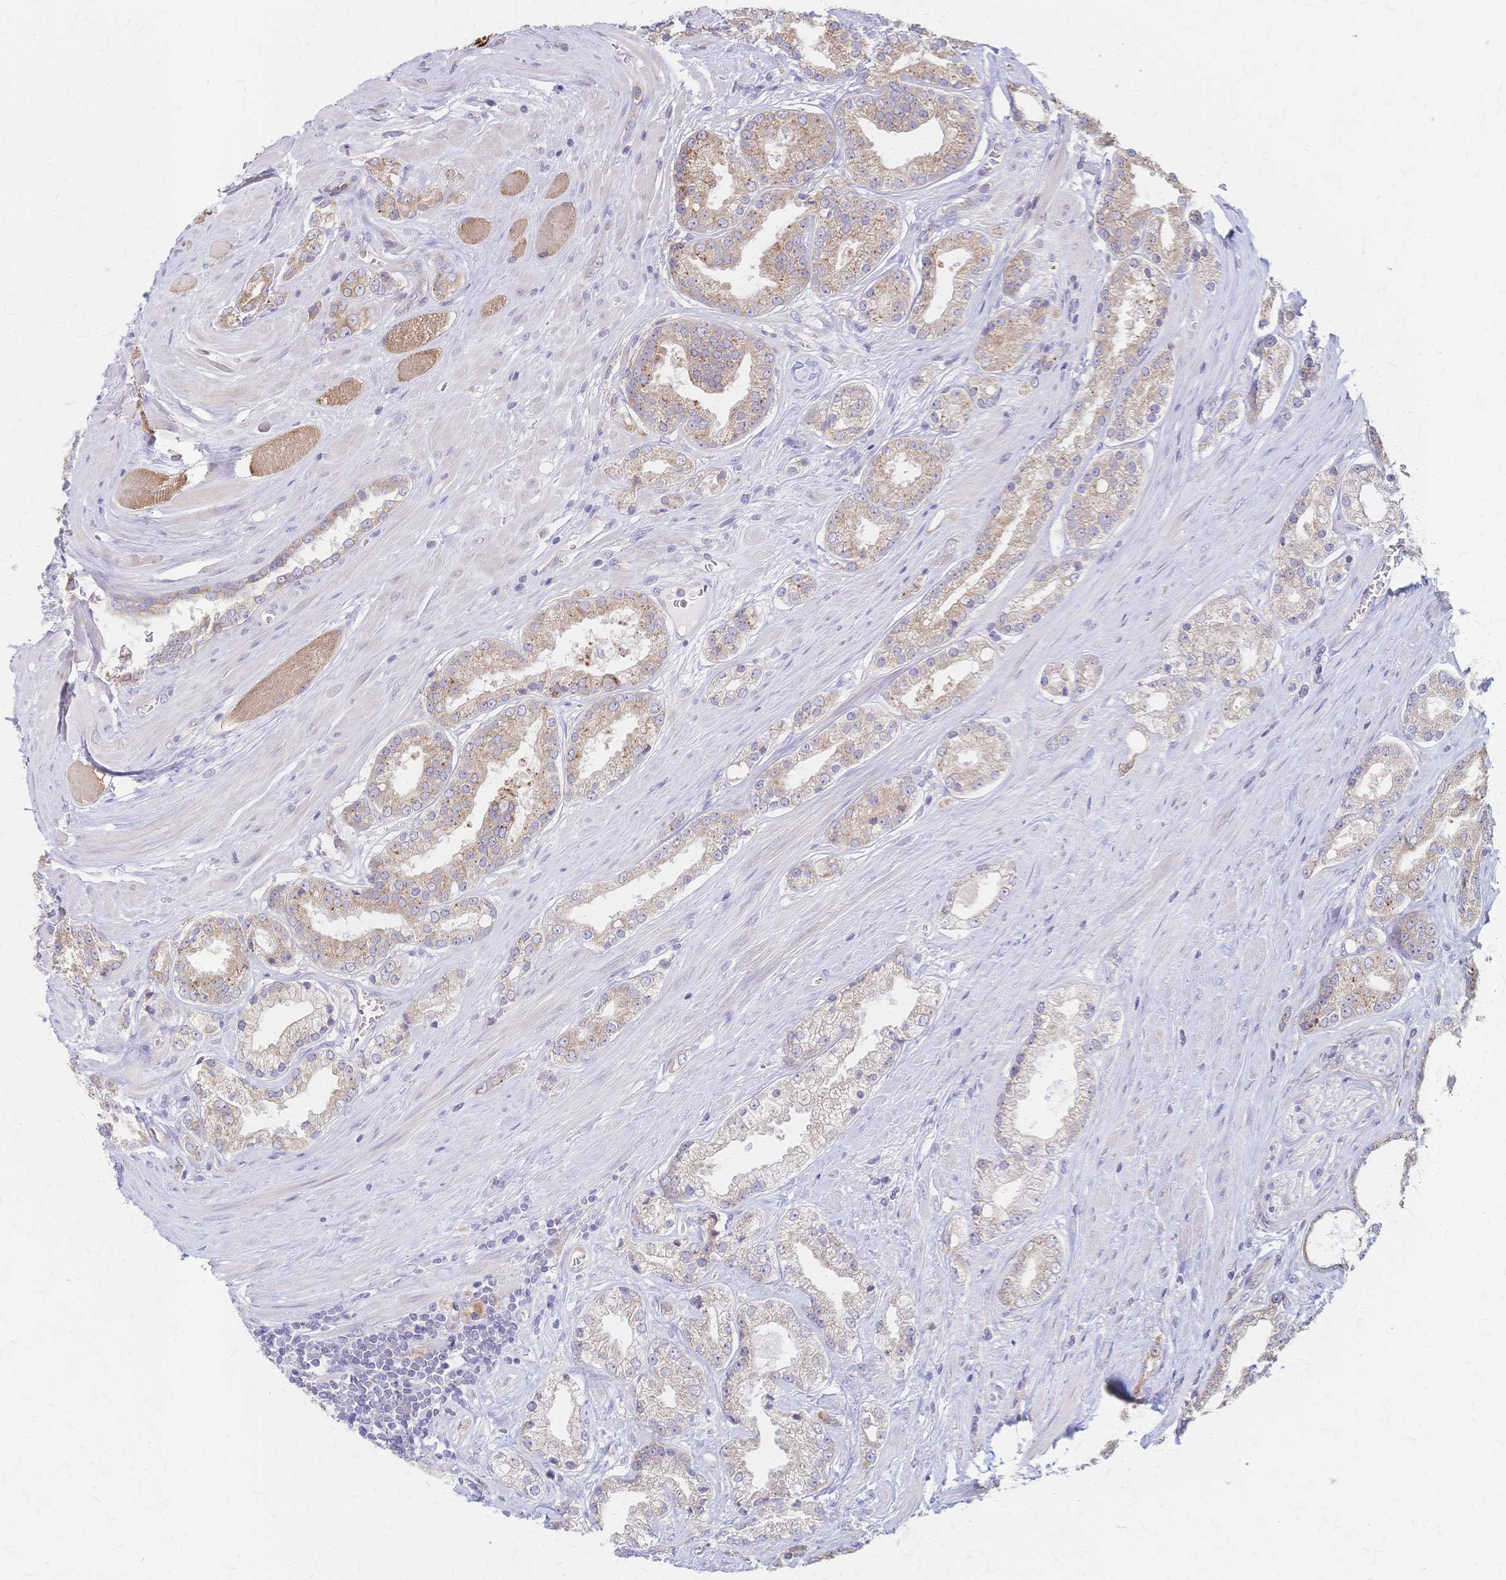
{"staining": {"intensity": "weak", "quantity": ">75%", "location": "cytoplasmic/membranous"}, "tissue": "prostate cancer", "cell_type": "Tumor cells", "image_type": "cancer", "snomed": [{"axis": "morphology", "description": "Adenocarcinoma, High grade"}, {"axis": "topography", "description": "Prostate"}], "caption": "Immunohistochemical staining of prostate cancer shows low levels of weak cytoplasmic/membranous protein positivity in approximately >75% of tumor cells. (DAB IHC, brown staining for protein, blue staining for nuclei).", "gene": "CYB5A", "patient": {"sex": "male", "age": 66}}